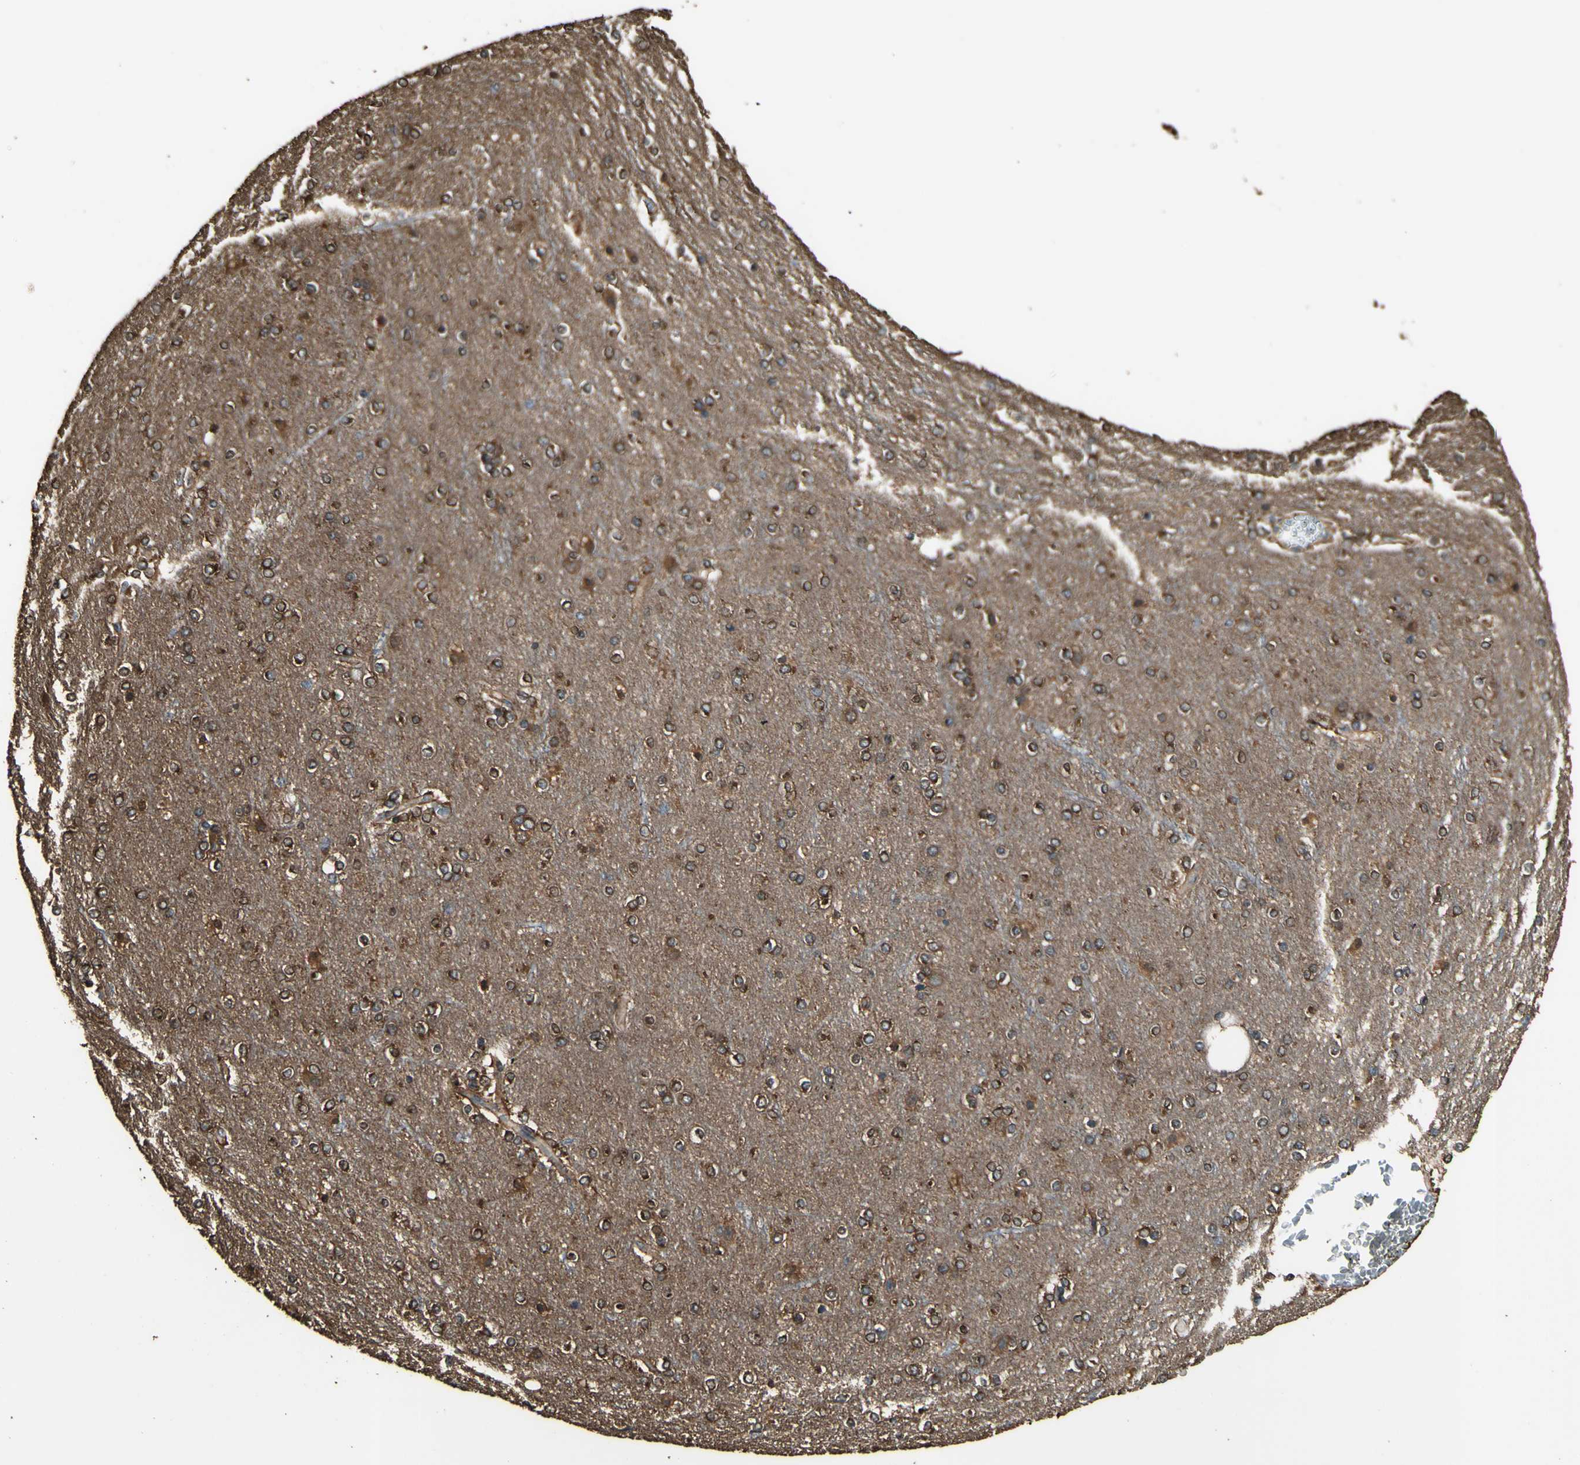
{"staining": {"intensity": "moderate", "quantity": ">75%", "location": "cytoplasmic/membranous"}, "tissue": "cerebral cortex", "cell_type": "Endothelial cells", "image_type": "normal", "snomed": [{"axis": "morphology", "description": "Normal tissue, NOS"}, {"axis": "topography", "description": "Cerebral cortex"}], "caption": "Protein analysis of normal cerebral cortex demonstrates moderate cytoplasmic/membranous positivity in about >75% of endothelial cells. The staining is performed using DAB (3,3'-diaminobenzidine) brown chromogen to label protein expression. The nuclei are counter-stained blue using hematoxylin.", "gene": "TSPO", "patient": {"sex": "female", "age": 54}}